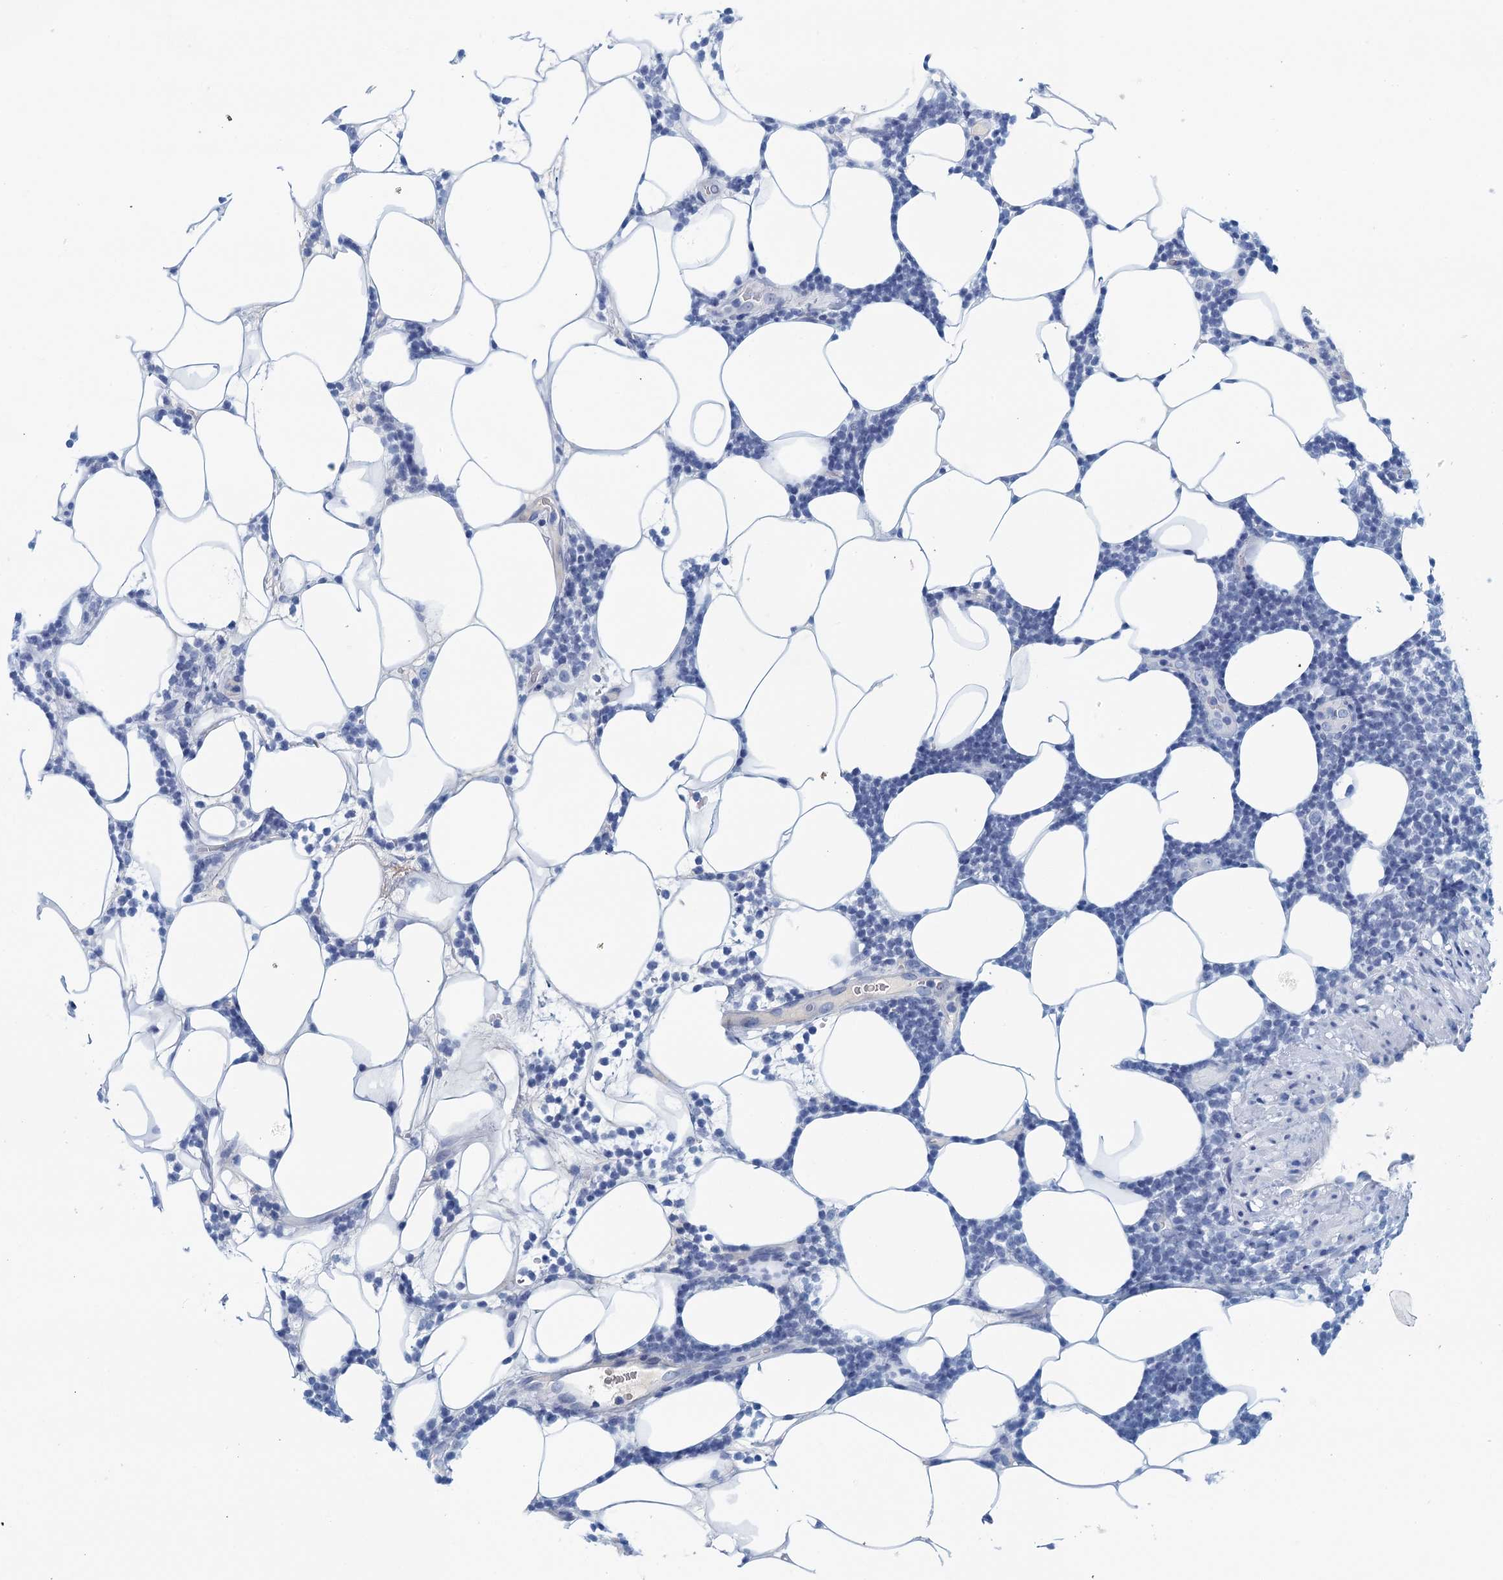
{"staining": {"intensity": "negative", "quantity": "none", "location": "none"}, "tissue": "lymphoma", "cell_type": "Tumor cells", "image_type": "cancer", "snomed": [{"axis": "morphology", "description": "Malignant lymphoma, non-Hodgkin's type, Low grade"}, {"axis": "topography", "description": "Lymph node"}], "caption": "A micrograph of low-grade malignant lymphoma, non-Hodgkin's type stained for a protein demonstrates no brown staining in tumor cells. (DAB (3,3'-diaminobenzidine) IHC with hematoxylin counter stain).", "gene": "CYP51A1", "patient": {"sex": "male", "age": 66}}